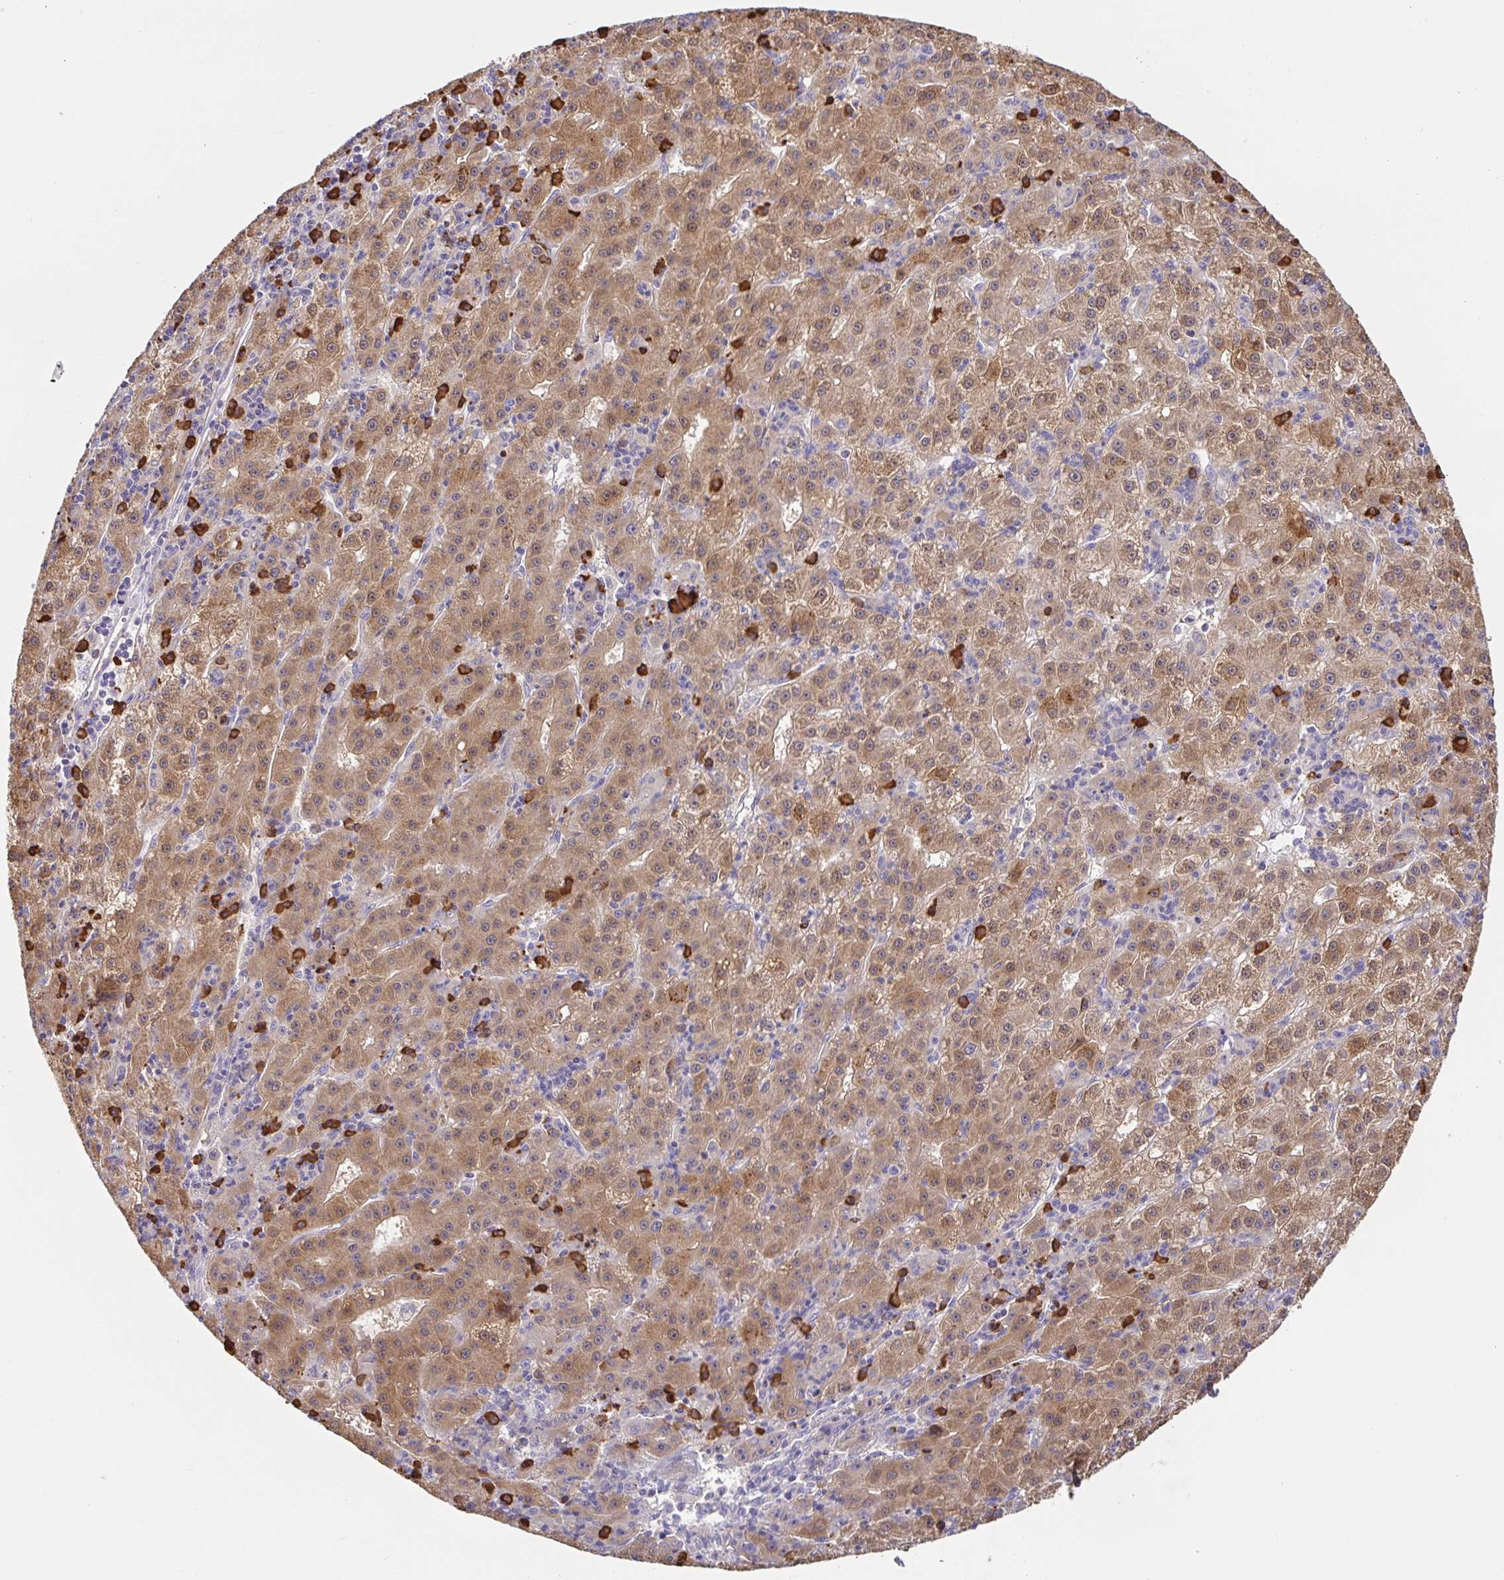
{"staining": {"intensity": "moderate", "quantity": ">75%", "location": "cytoplasmic/membranous"}, "tissue": "liver cancer", "cell_type": "Tumor cells", "image_type": "cancer", "snomed": [{"axis": "morphology", "description": "Carcinoma, Hepatocellular, NOS"}, {"axis": "topography", "description": "Liver"}], "caption": "Protein expression analysis of human liver cancer (hepatocellular carcinoma) reveals moderate cytoplasmic/membranous staining in about >75% of tumor cells.", "gene": "HAGH", "patient": {"sex": "male", "age": 76}}